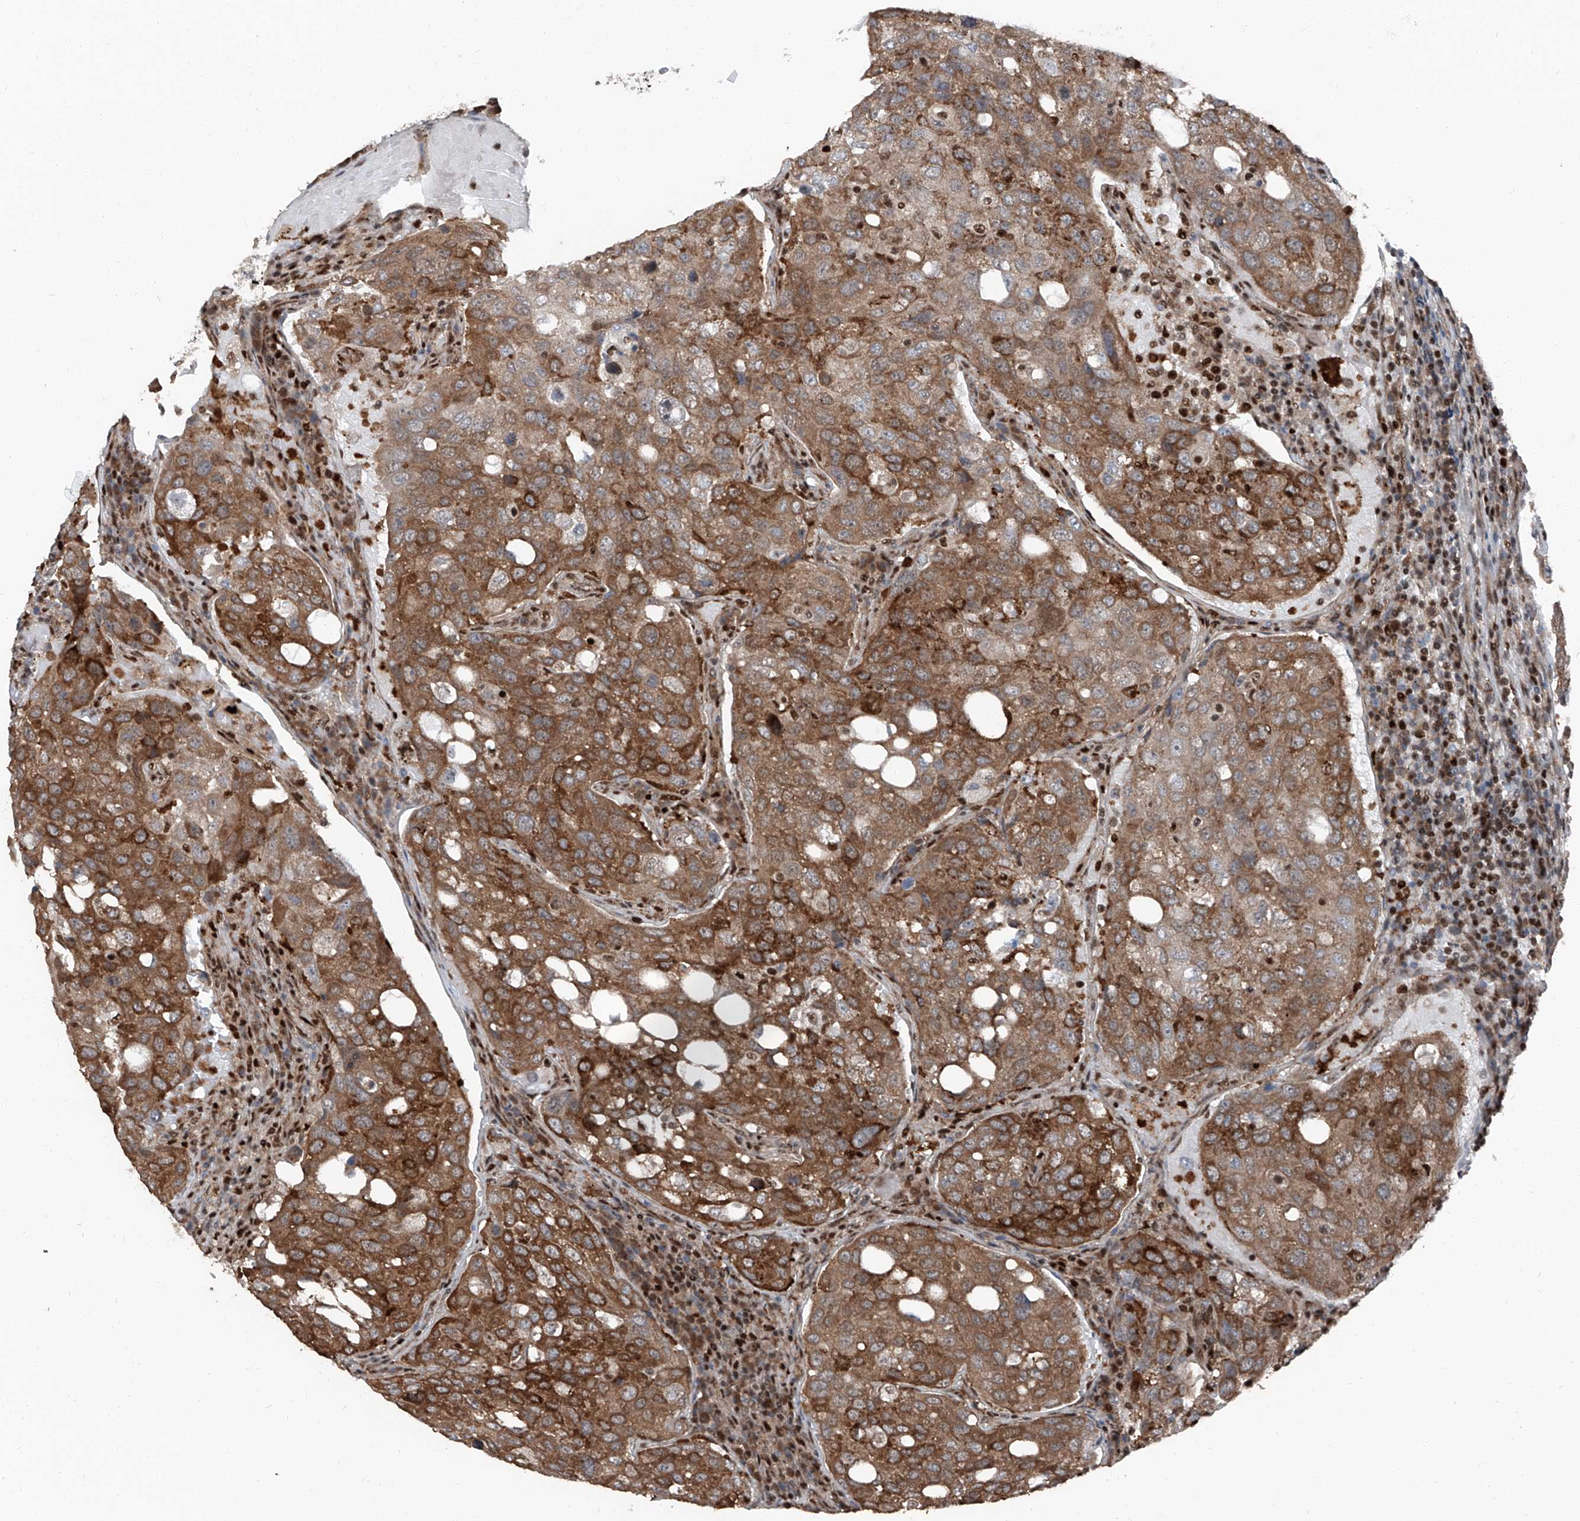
{"staining": {"intensity": "strong", "quantity": "25%-75%", "location": "cytoplasmic/membranous"}, "tissue": "urothelial cancer", "cell_type": "Tumor cells", "image_type": "cancer", "snomed": [{"axis": "morphology", "description": "Urothelial carcinoma, High grade"}, {"axis": "topography", "description": "Lymph node"}, {"axis": "topography", "description": "Urinary bladder"}], "caption": "Tumor cells show high levels of strong cytoplasmic/membranous staining in about 25%-75% of cells in high-grade urothelial carcinoma. (IHC, brightfield microscopy, high magnification).", "gene": "FKBP5", "patient": {"sex": "male", "age": 51}}